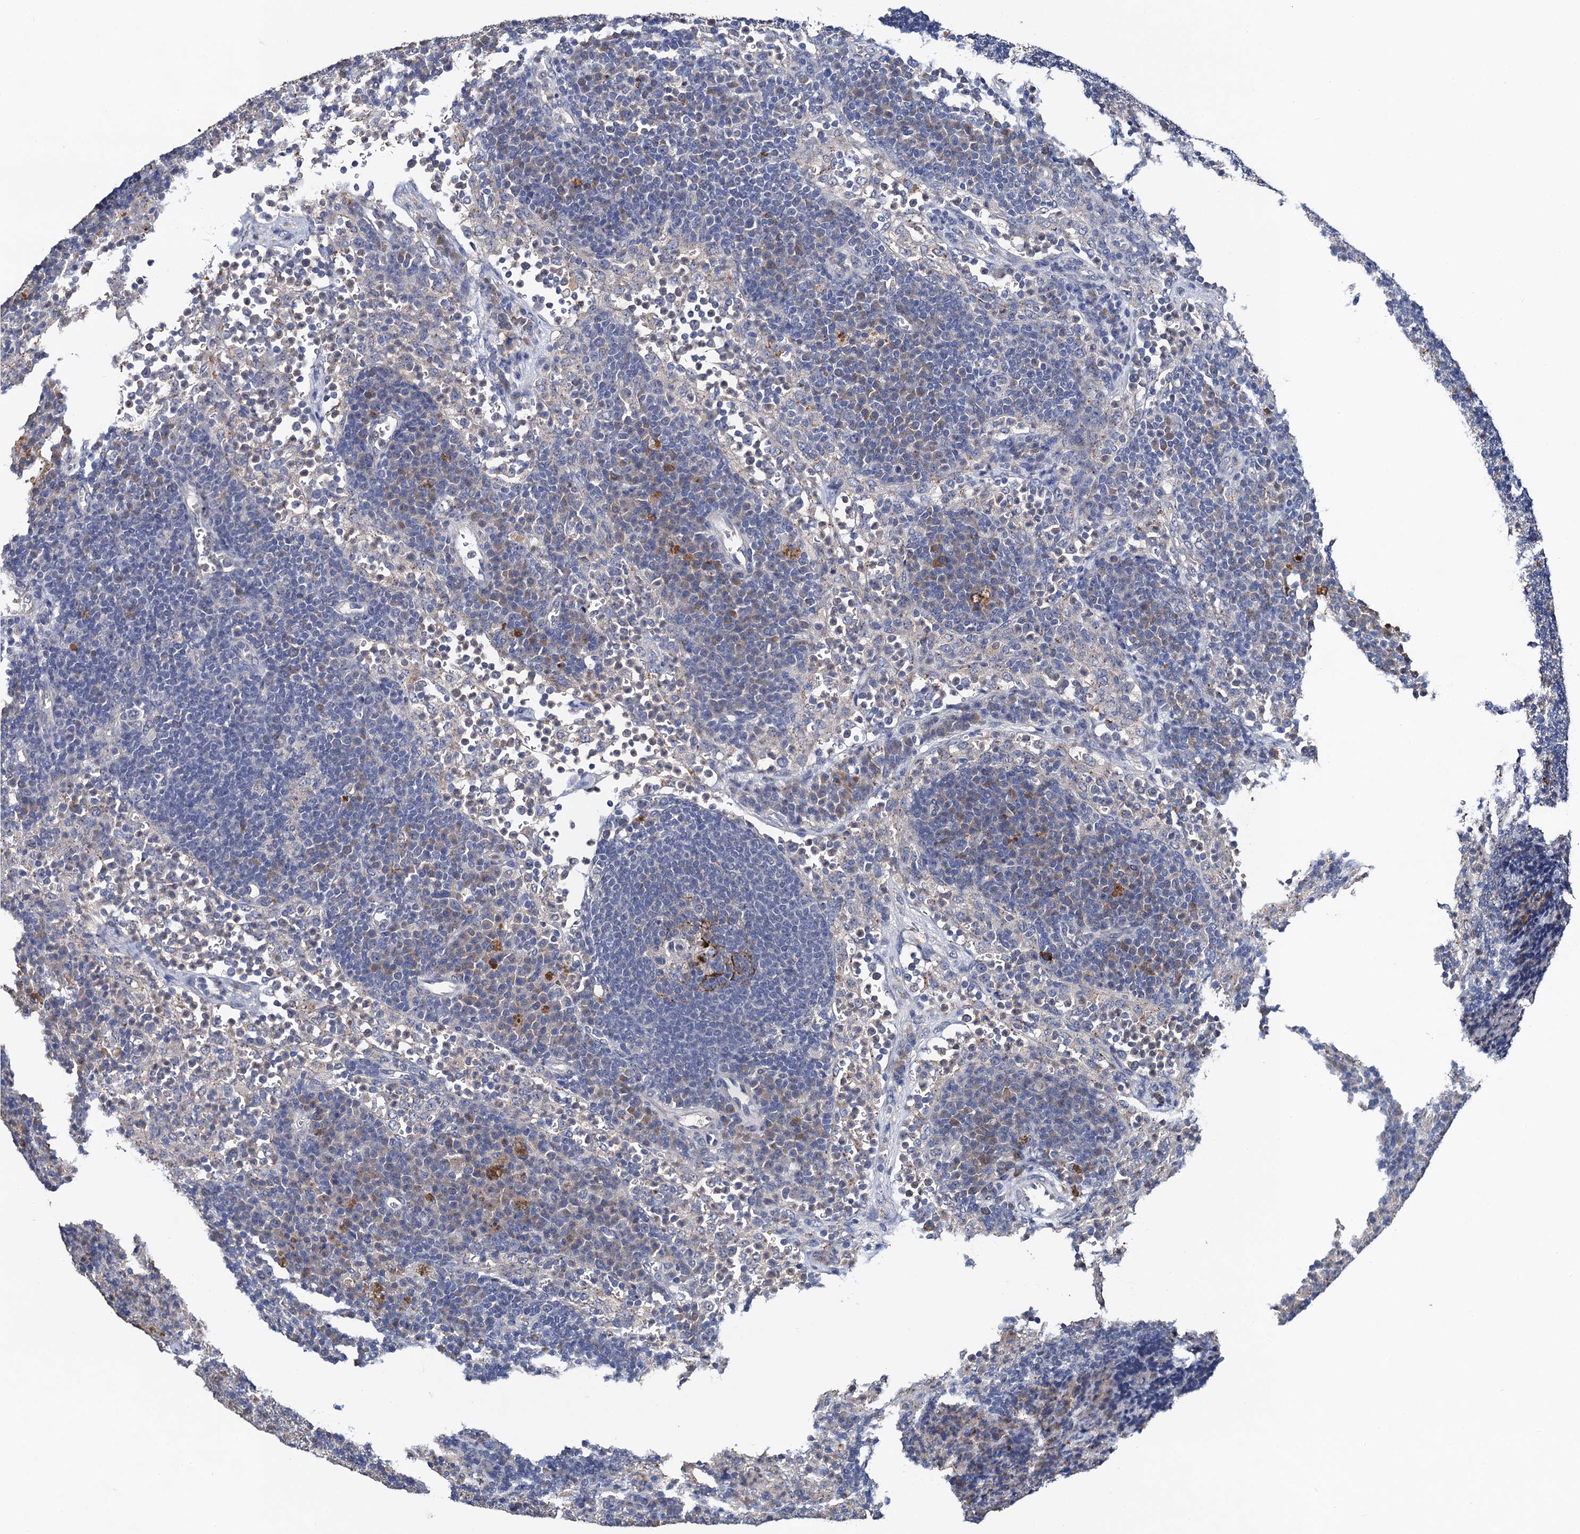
{"staining": {"intensity": "moderate", "quantity": "<25%", "location": "cytoplasmic/membranous"}, "tissue": "lymph node", "cell_type": "Germinal center cells", "image_type": "normal", "snomed": [{"axis": "morphology", "description": "Normal tissue, NOS"}, {"axis": "topography", "description": "Lymph node"}], "caption": "A brown stain shows moderate cytoplasmic/membranous staining of a protein in germinal center cells of benign lymph node.", "gene": "TMEM39B", "patient": {"sex": "female", "age": 70}}